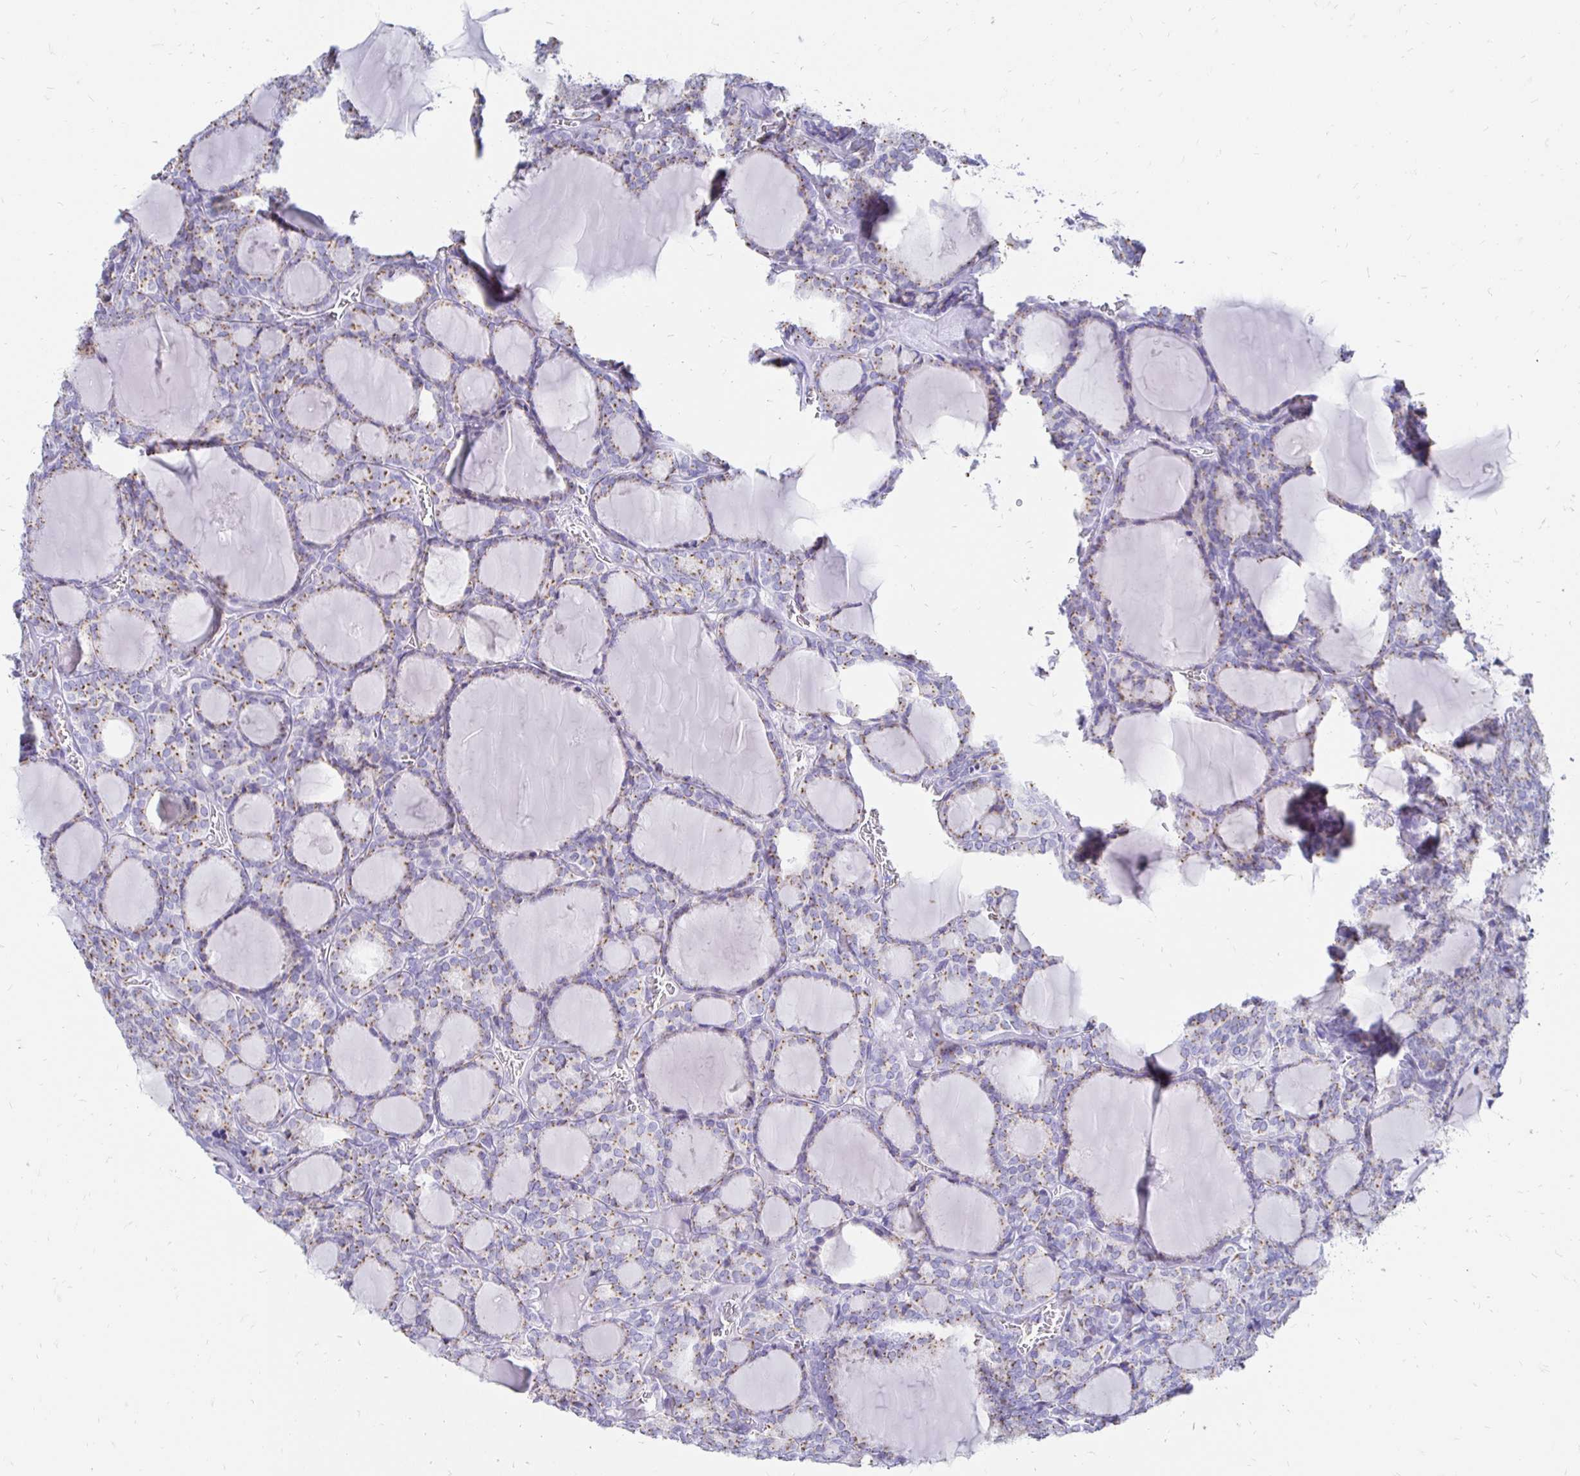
{"staining": {"intensity": "weak", "quantity": ">75%", "location": "cytoplasmic/membranous"}, "tissue": "thyroid cancer", "cell_type": "Tumor cells", "image_type": "cancer", "snomed": [{"axis": "morphology", "description": "Follicular adenoma carcinoma, NOS"}, {"axis": "topography", "description": "Thyroid gland"}], "caption": "Tumor cells display weak cytoplasmic/membranous positivity in approximately >75% of cells in thyroid follicular adenoma carcinoma.", "gene": "PAGE4", "patient": {"sex": "male", "age": 74}}